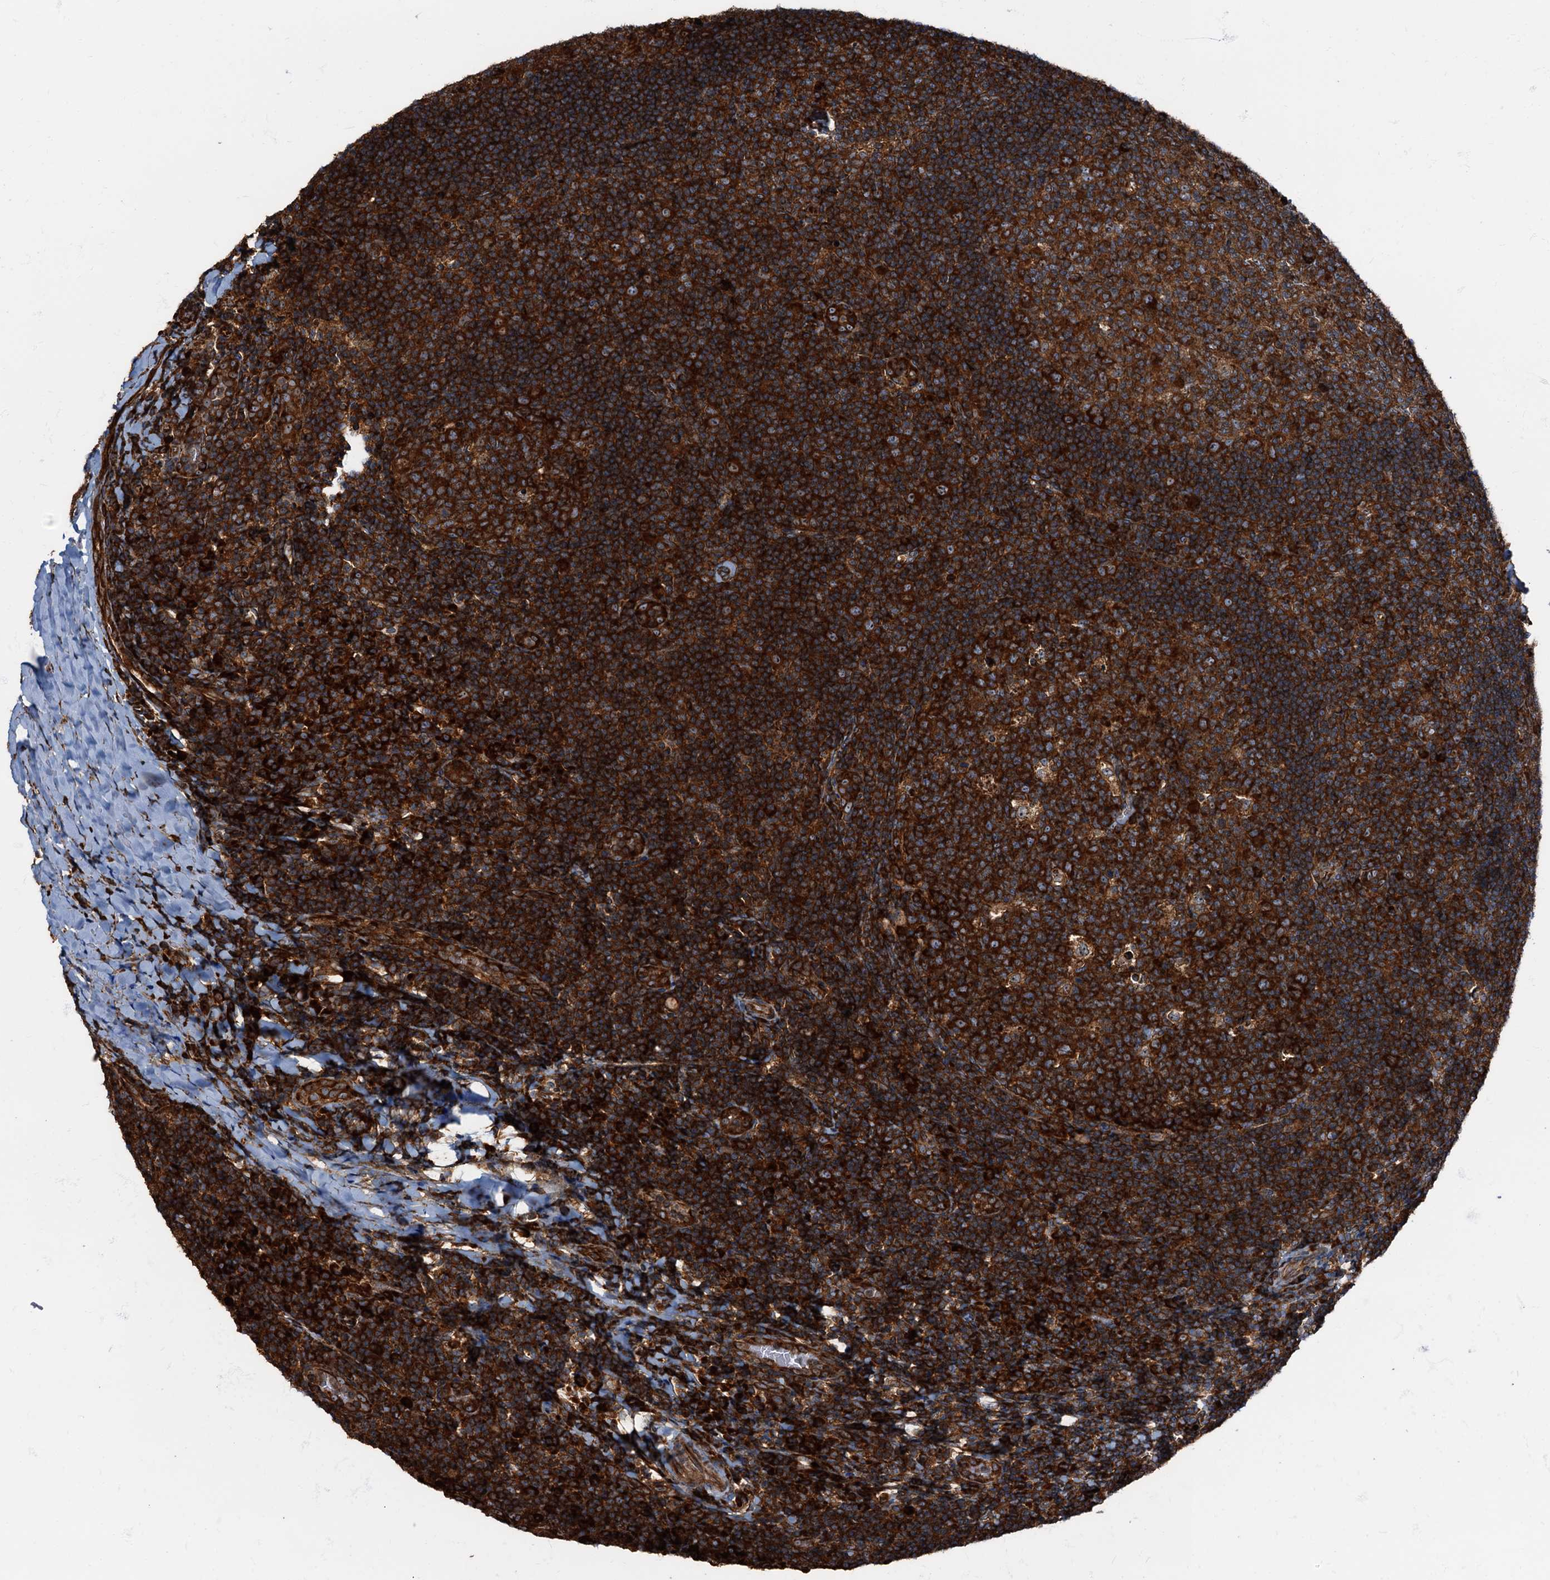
{"staining": {"intensity": "strong", "quantity": ">75%", "location": "cytoplasmic/membranous"}, "tissue": "tonsil", "cell_type": "Germinal center cells", "image_type": "normal", "snomed": [{"axis": "morphology", "description": "Normal tissue, NOS"}, {"axis": "topography", "description": "Tonsil"}], "caption": "Immunohistochemistry image of benign tonsil: human tonsil stained using immunohistochemistry reveals high levels of strong protein expression localized specifically in the cytoplasmic/membranous of germinal center cells, appearing as a cytoplasmic/membranous brown color.", "gene": "ATP2C1", "patient": {"sex": "male", "age": 17}}